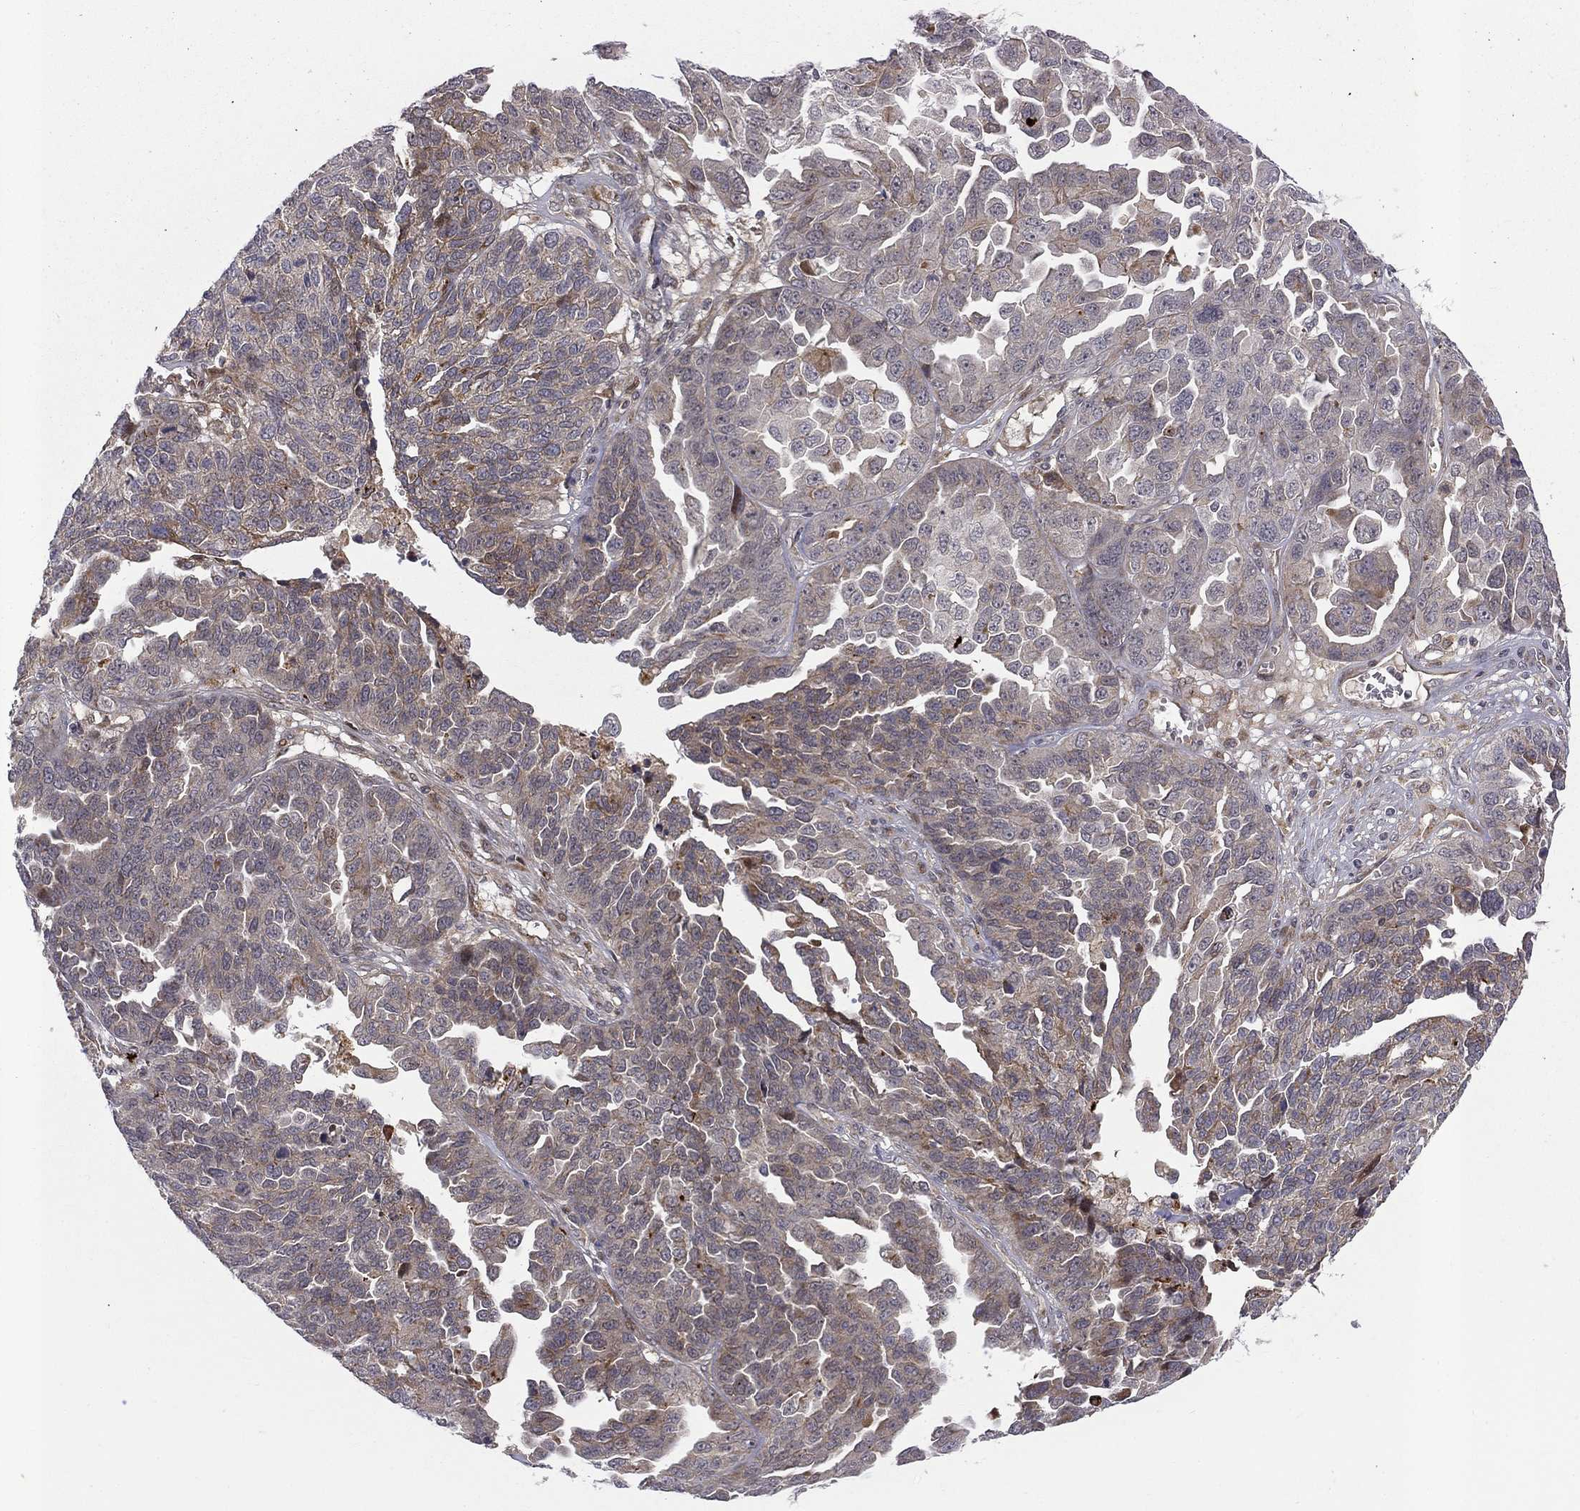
{"staining": {"intensity": "weak", "quantity": "<25%", "location": "cytoplasmic/membranous"}, "tissue": "ovarian cancer", "cell_type": "Tumor cells", "image_type": "cancer", "snomed": [{"axis": "morphology", "description": "Cystadenocarcinoma, serous, NOS"}, {"axis": "topography", "description": "Ovary"}], "caption": "Immunohistochemical staining of human serous cystadenocarcinoma (ovarian) exhibits no significant positivity in tumor cells.", "gene": "WDR19", "patient": {"sex": "female", "age": 87}}